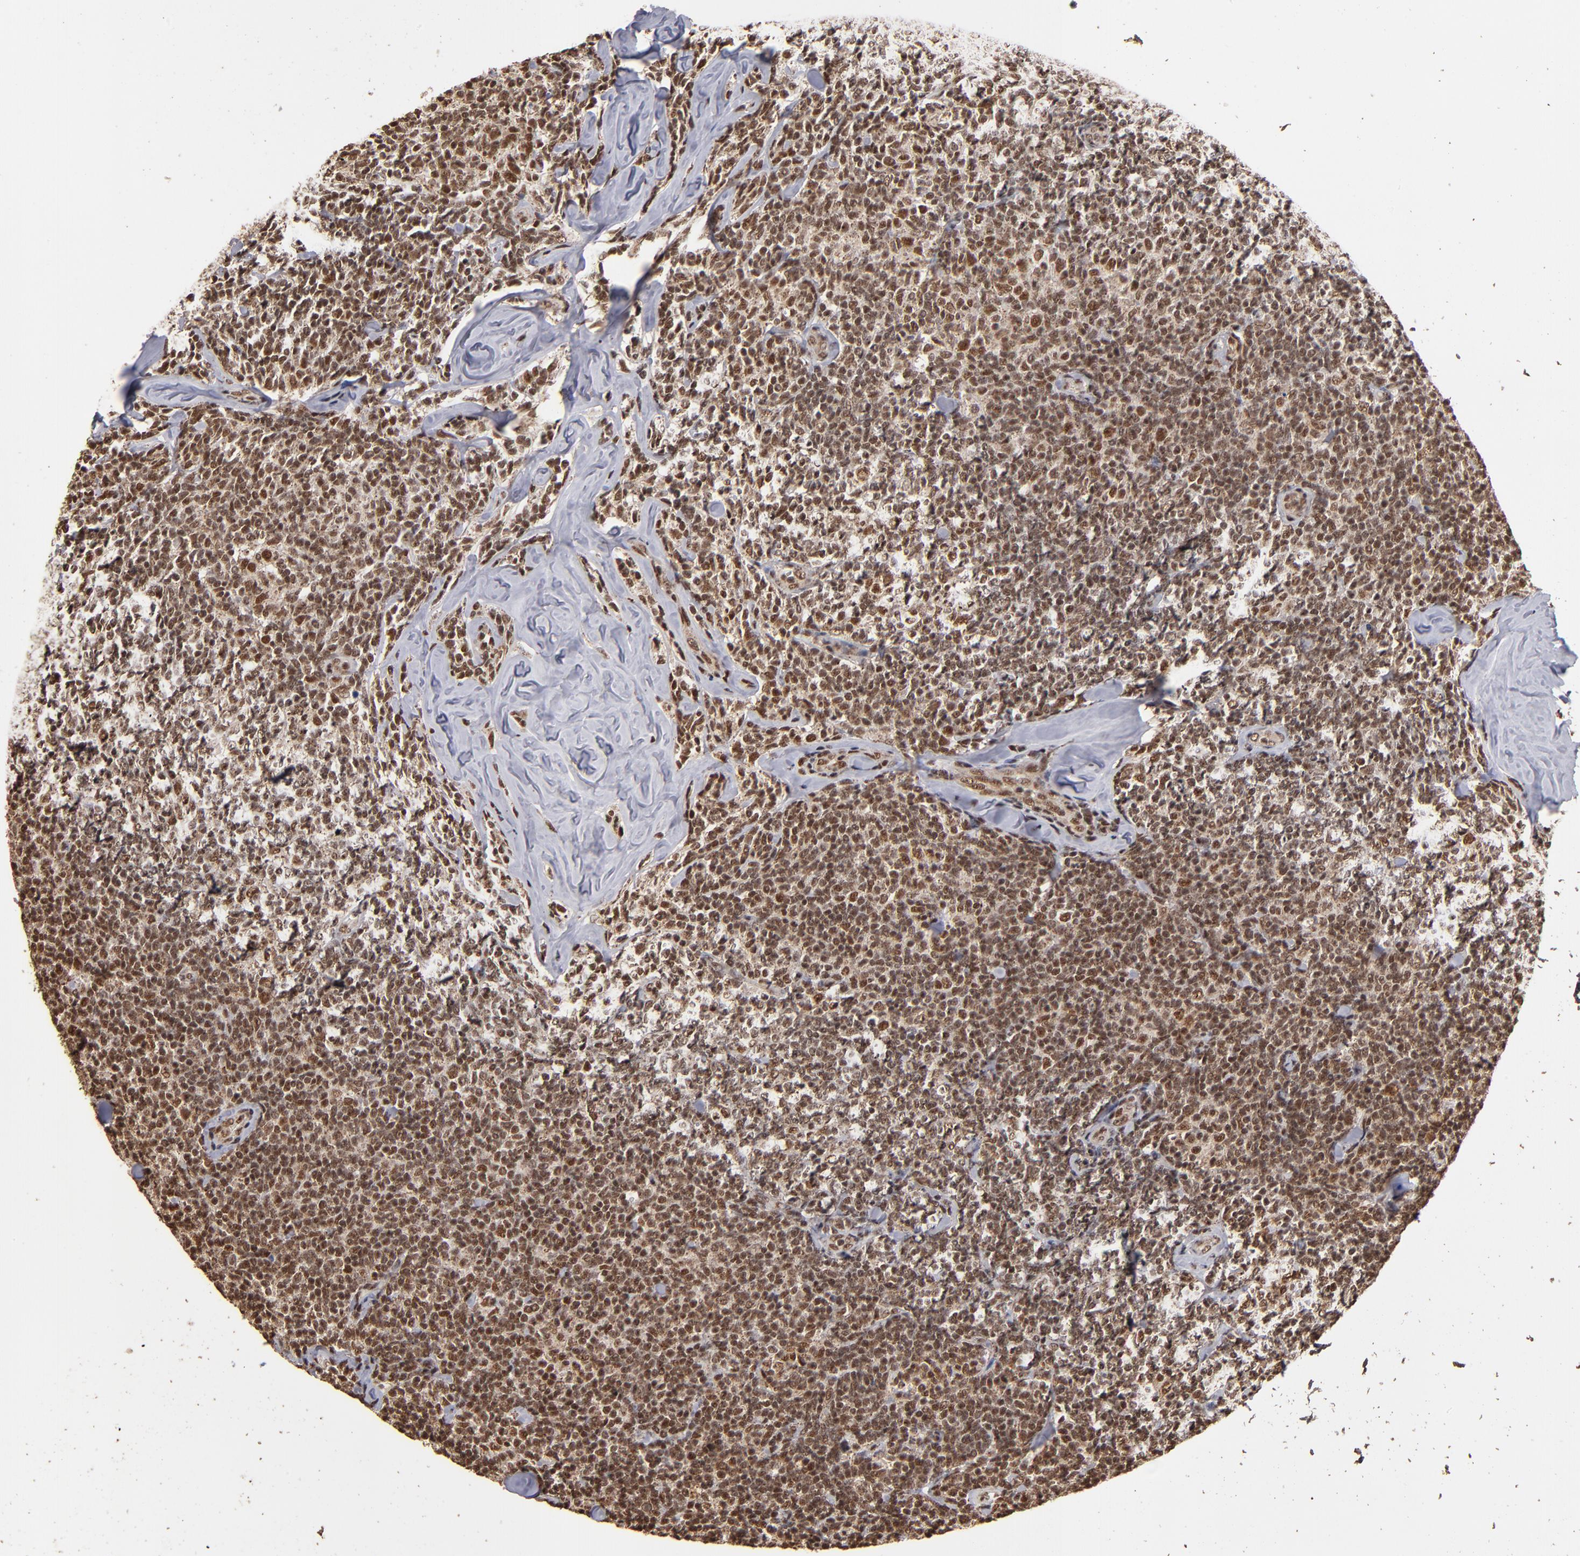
{"staining": {"intensity": "moderate", "quantity": ">75%", "location": "nuclear"}, "tissue": "lymphoma", "cell_type": "Tumor cells", "image_type": "cancer", "snomed": [{"axis": "morphology", "description": "Malignant lymphoma, non-Hodgkin's type, Low grade"}, {"axis": "topography", "description": "Lymph node"}], "caption": "Lymphoma stained with DAB (3,3'-diaminobenzidine) IHC shows medium levels of moderate nuclear expression in about >75% of tumor cells.", "gene": "SNW1", "patient": {"sex": "female", "age": 56}}